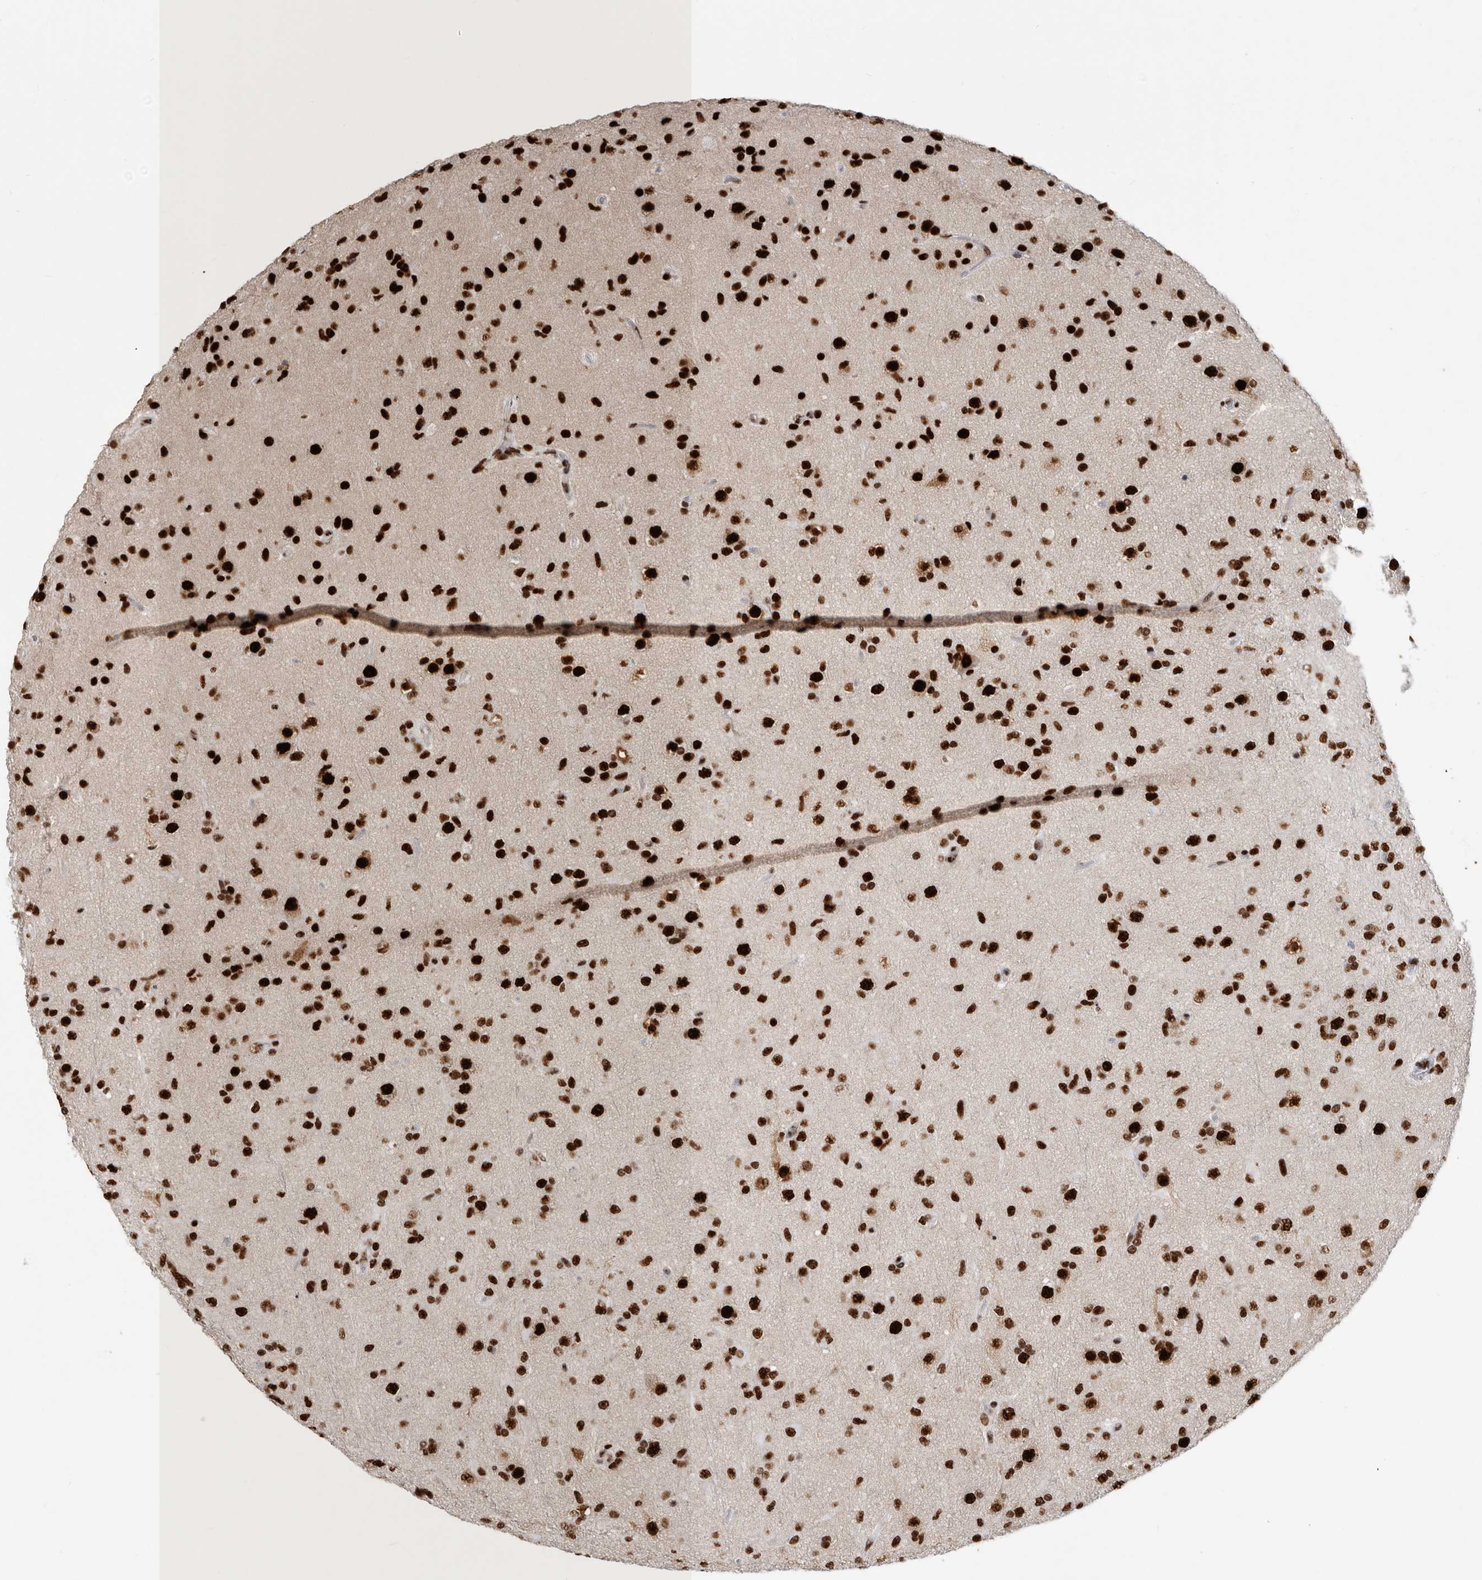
{"staining": {"intensity": "strong", "quantity": ">75%", "location": "nuclear"}, "tissue": "glioma", "cell_type": "Tumor cells", "image_type": "cancer", "snomed": [{"axis": "morphology", "description": "Glioma, malignant, Low grade"}, {"axis": "topography", "description": "Brain"}], "caption": "Glioma stained with a brown dye exhibits strong nuclear positive staining in about >75% of tumor cells.", "gene": "BCLAF1", "patient": {"sex": "male", "age": 65}}